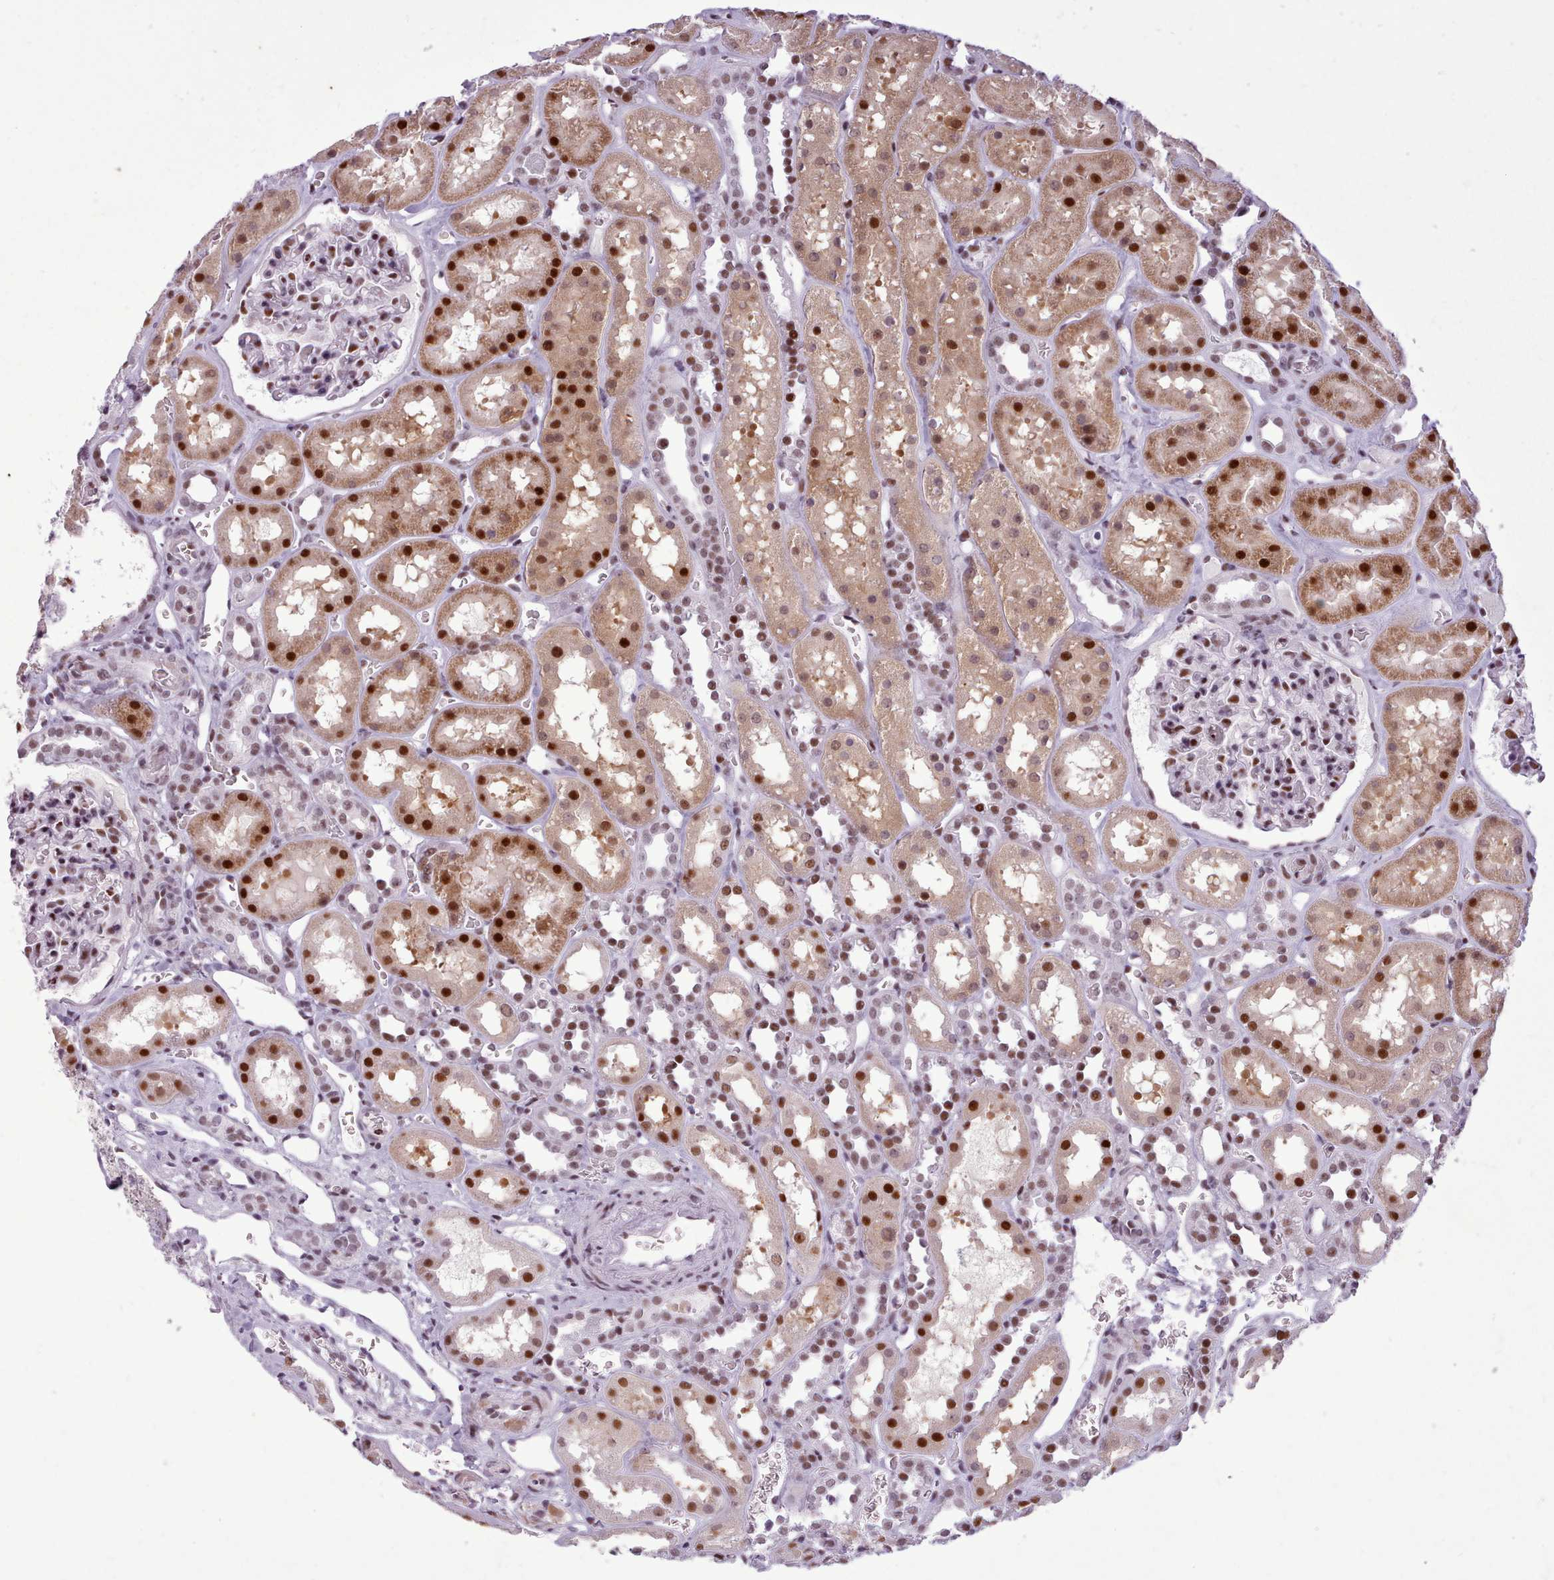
{"staining": {"intensity": "moderate", "quantity": ">75%", "location": "nuclear"}, "tissue": "kidney", "cell_type": "Cells in glomeruli", "image_type": "normal", "snomed": [{"axis": "morphology", "description": "Normal tissue, NOS"}, {"axis": "topography", "description": "Kidney"}], "caption": "A histopathology image of kidney stained for a protein shows moderate nuclear brown staining in cells in glomeruli. The staining is performed using DAB brown chromogen to label protein expression. The nuclei are counter-stained blue using hematoxylin.", "gene": "SRSF4", "patient": {"sex": "female", "age": 41}}